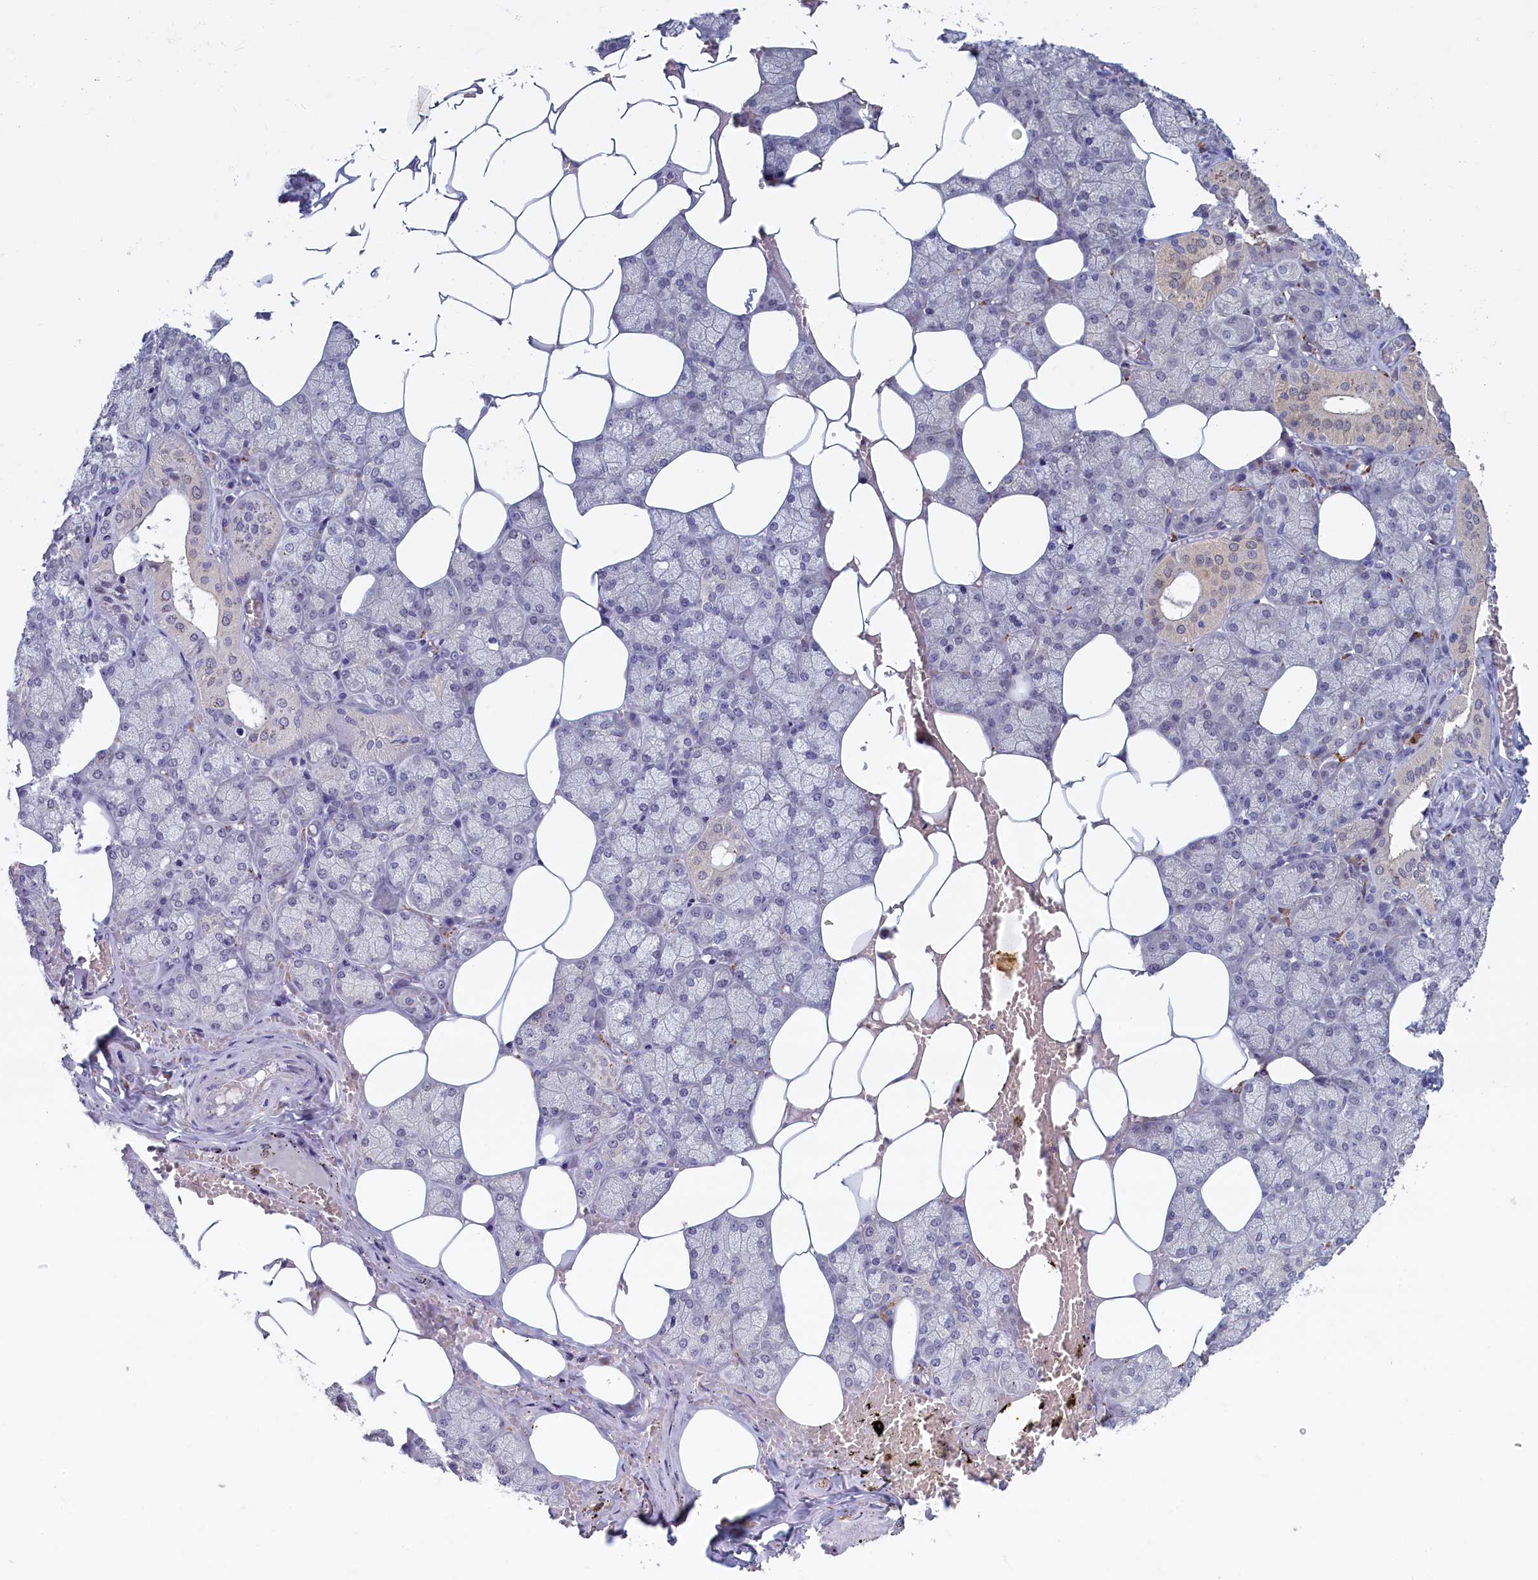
{"staining": {"intensity": "weak", "quantity": "<25%", "location": "cytoplasmic/membranous"}, "tissue": "salivary gland", "cell_type": "Glandular cells", "image_type": "normal", "snomed": [{"axis": "morphology", "description": "Normal tissue, NOS"}, {"axis": "topography", "description": "Salivary gland"}], "caption": "Image shows no significant protein positivity in glandular cells of unremarkable salivary gland.", "gene": "UCHL3", "patient": {"sex": "male", "age": 62}}